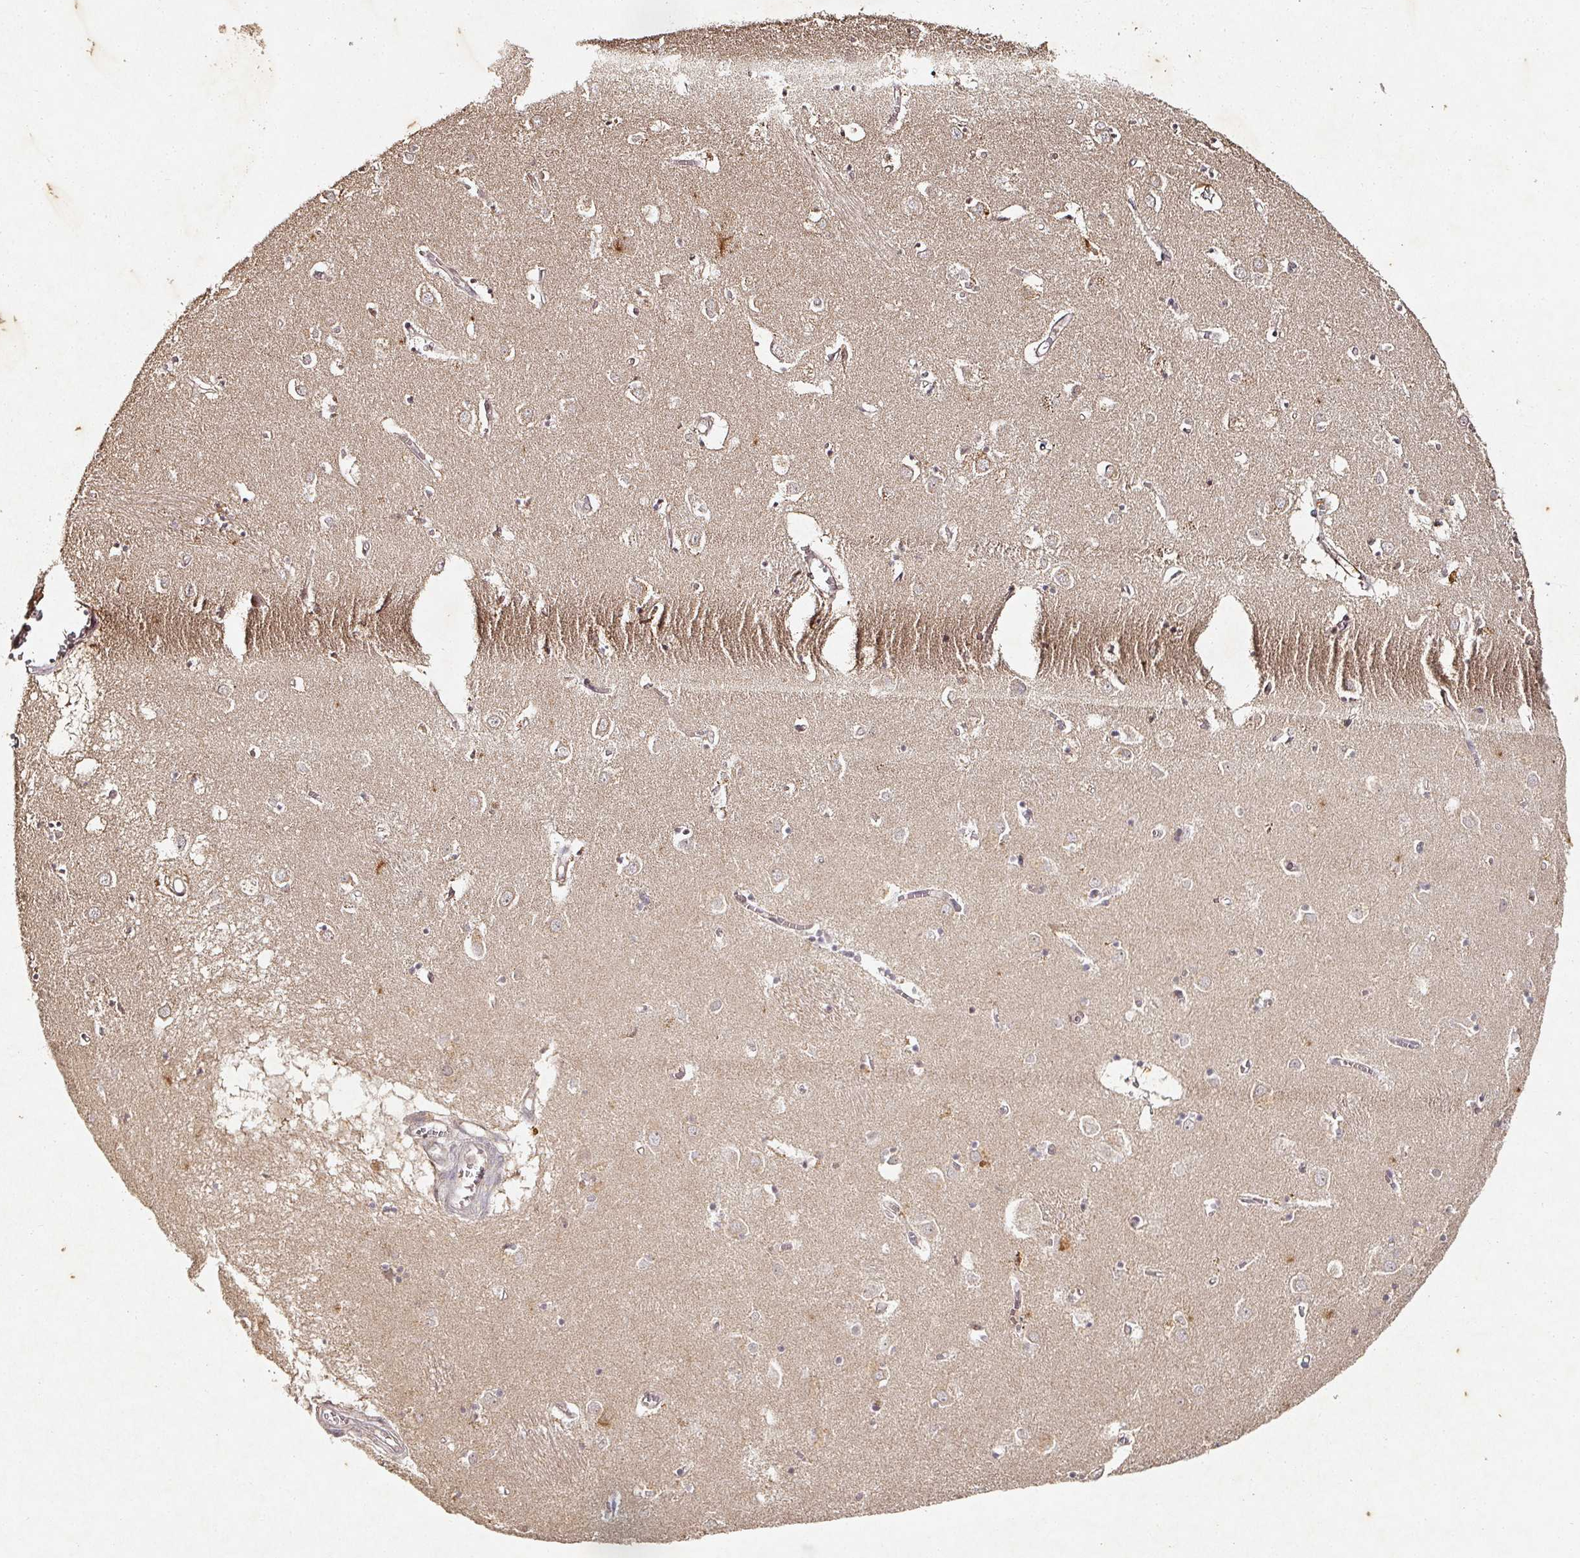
{"staining": {"intensity": "negative", "quantity": "none", "location": "none"}, "tissue": "caudate", "cell_type": "Glial cells", "image_type": "normal", "snomed": [{"axis": "morphology", "description": "Normal tissue, NOS"}, {"axis": "topography", "description": "Lateral ventricle wall"}], "caption": "High power microscopy histopathology image of an immunohistochemistry (IHC) image of normal caudate, revealing no significant expression in glial cells.", "gene": "CAPN5", "patient": {"sex": "male", "age": 70}}